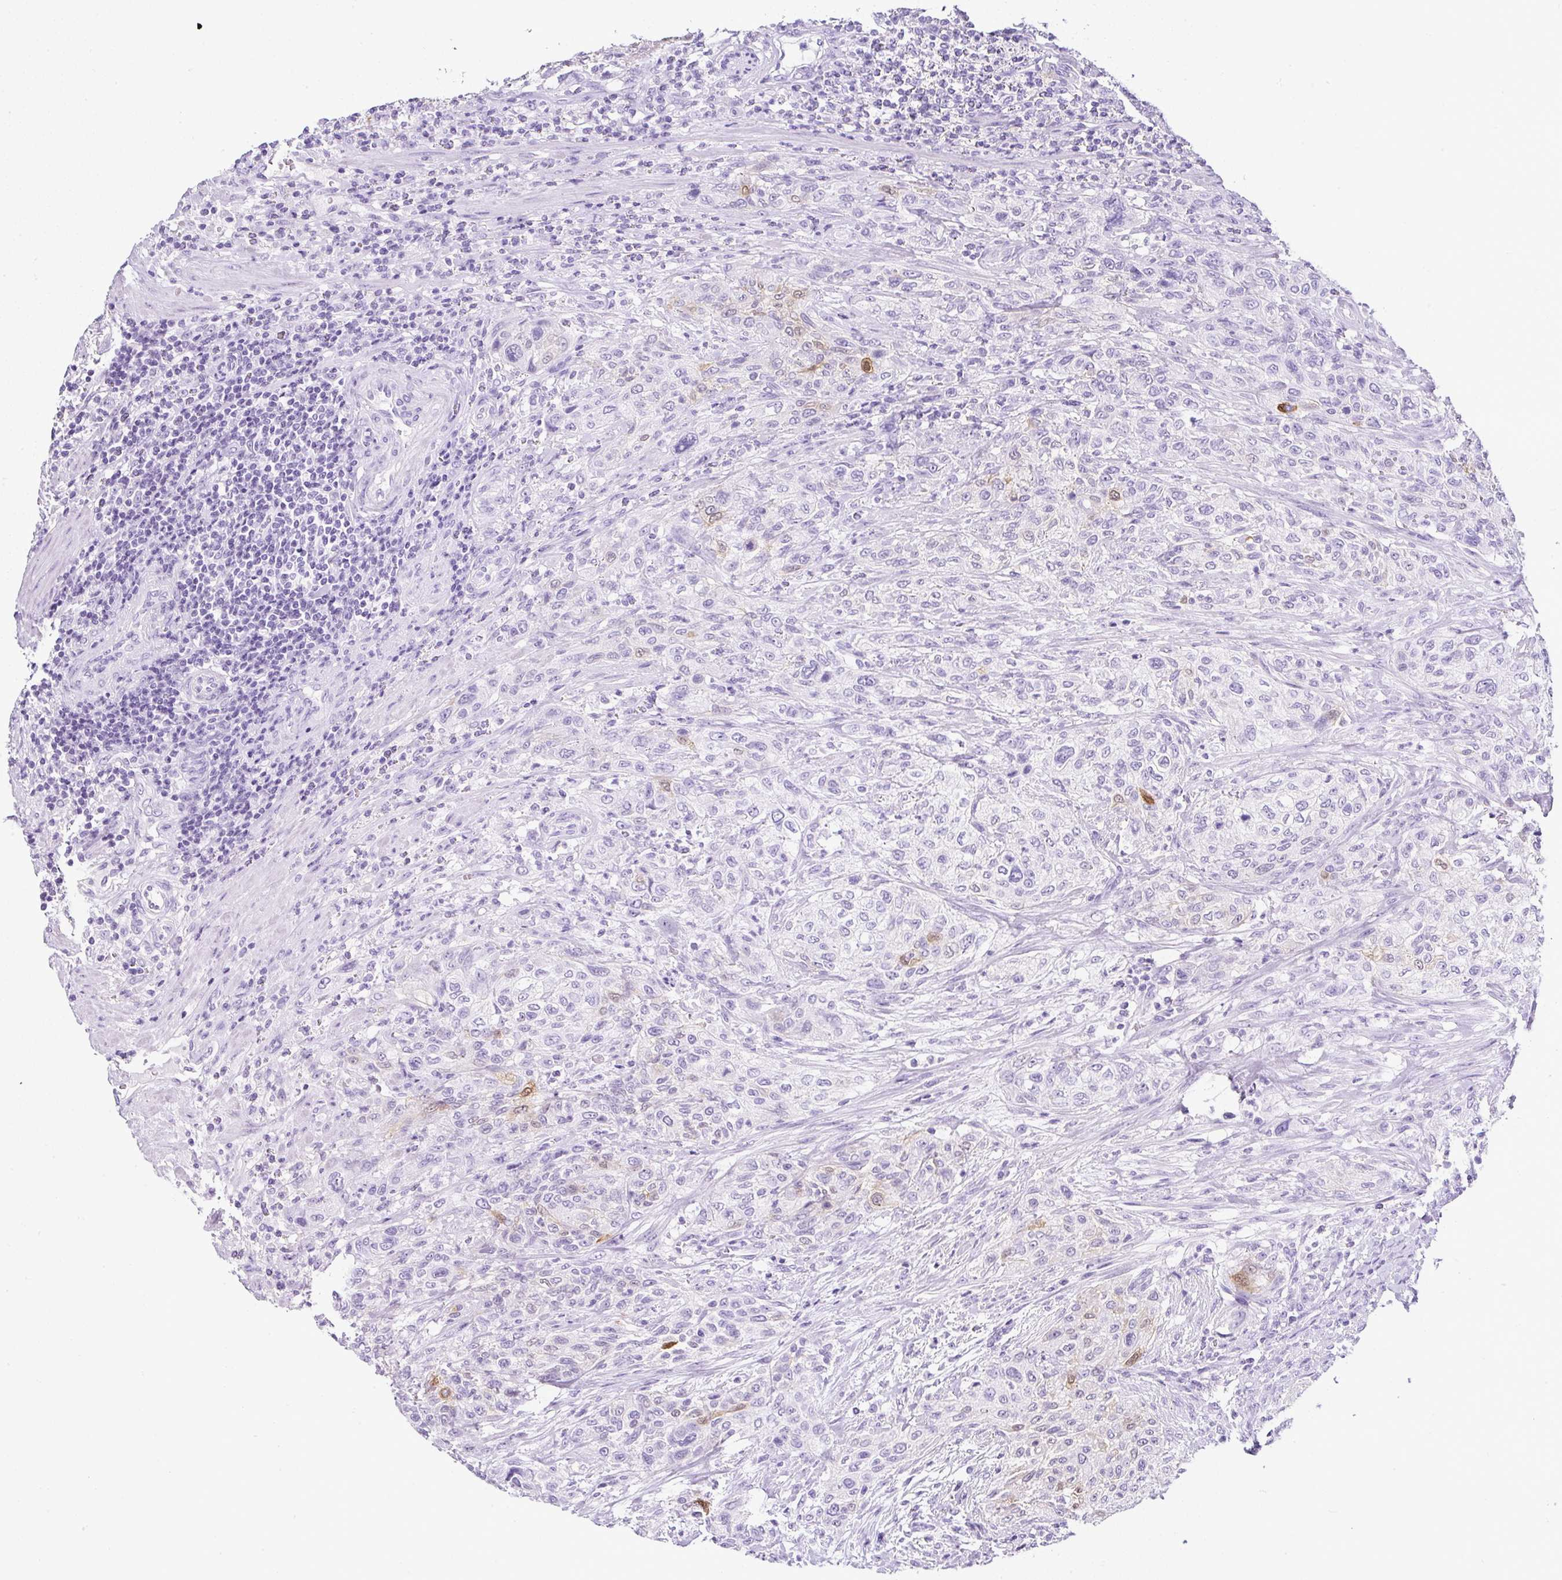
{"staining": {"intensity": "moderate", "quantity": "25%-75%", "location": "cytoplasmic/membranous,nuclear"}, "tissue": "urothelial cancer", "cell_type": "Tumor cells", "image_type": "cancer", "snomed": [{"axis": "morphology", "description": "Normal tissue, NOS"}, {"axis": "morphology", "description": "Urothelial carcinoma, NOS"}, {"axis": "topography", "description": "Urinary bladder"}, {"axis": "topography", "description": "Peripheral nerve tissue"}], "caption": "Urothelial cancer stained with DAB (3,3'-diaminobenzidine) IHC shows medium levels of moderate cytoplasmic/membranous and nuclear expression in approximately 25%-75% of tumor cells. (IHC, brightfield microscopy, high magnification).", "gene": "SERPINB3", "patient": {"sex": "male", "age": 35}}